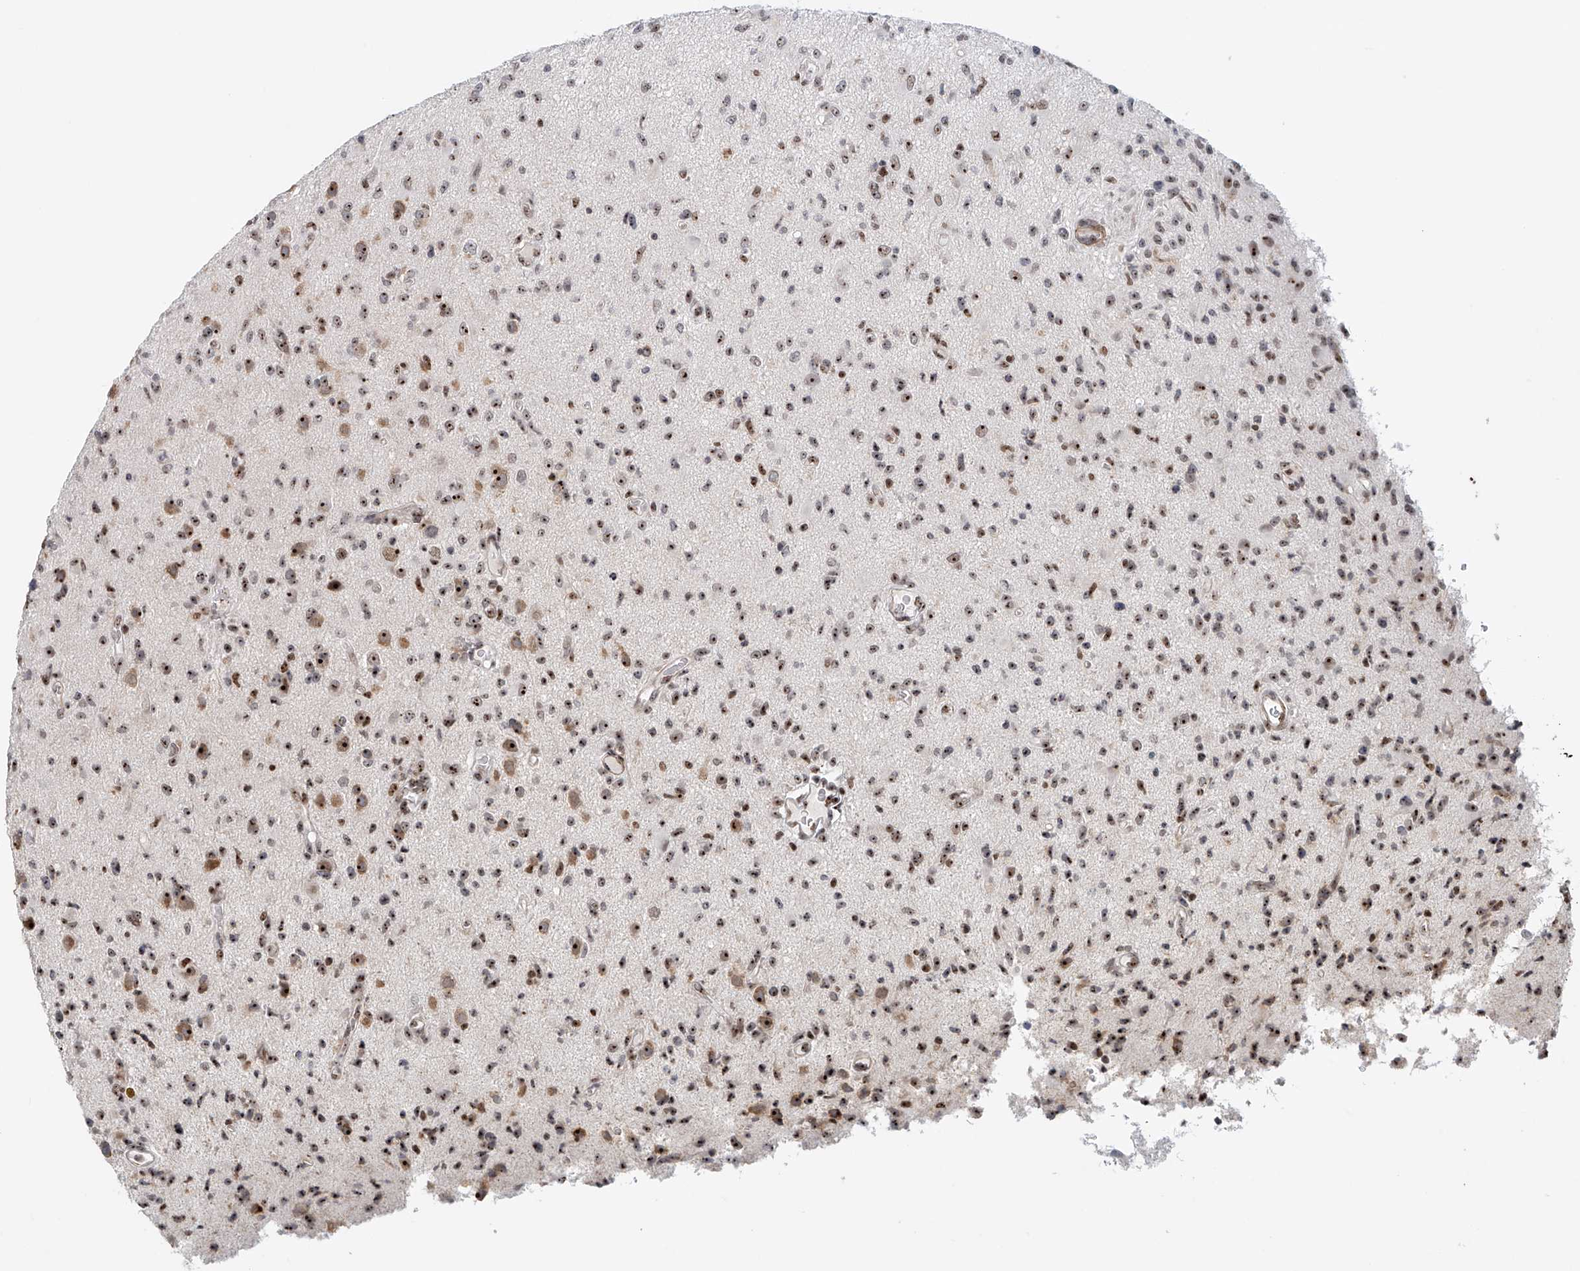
{"staining": {"intensity": "moderate", "quantity": "25%-75%", "location": "nuclear"}, "tissue": "glioma", "cell_type": "Tumor cells", "image_type": "cancer", "snomed": [{"axis": "morphology", "description": "Glioma, malignant, High grade"}, {"axis": "topography", "description": "Brain"}], "caption": "DAB (3,3'-diaminobenzidine) immunohistochemical staining of glioma exhibits moderate nuclear protein staining in about 25%-75% of tumor cells.", "gene": "PRUNE2", "patient": {"sex": "female", "age": 57}}